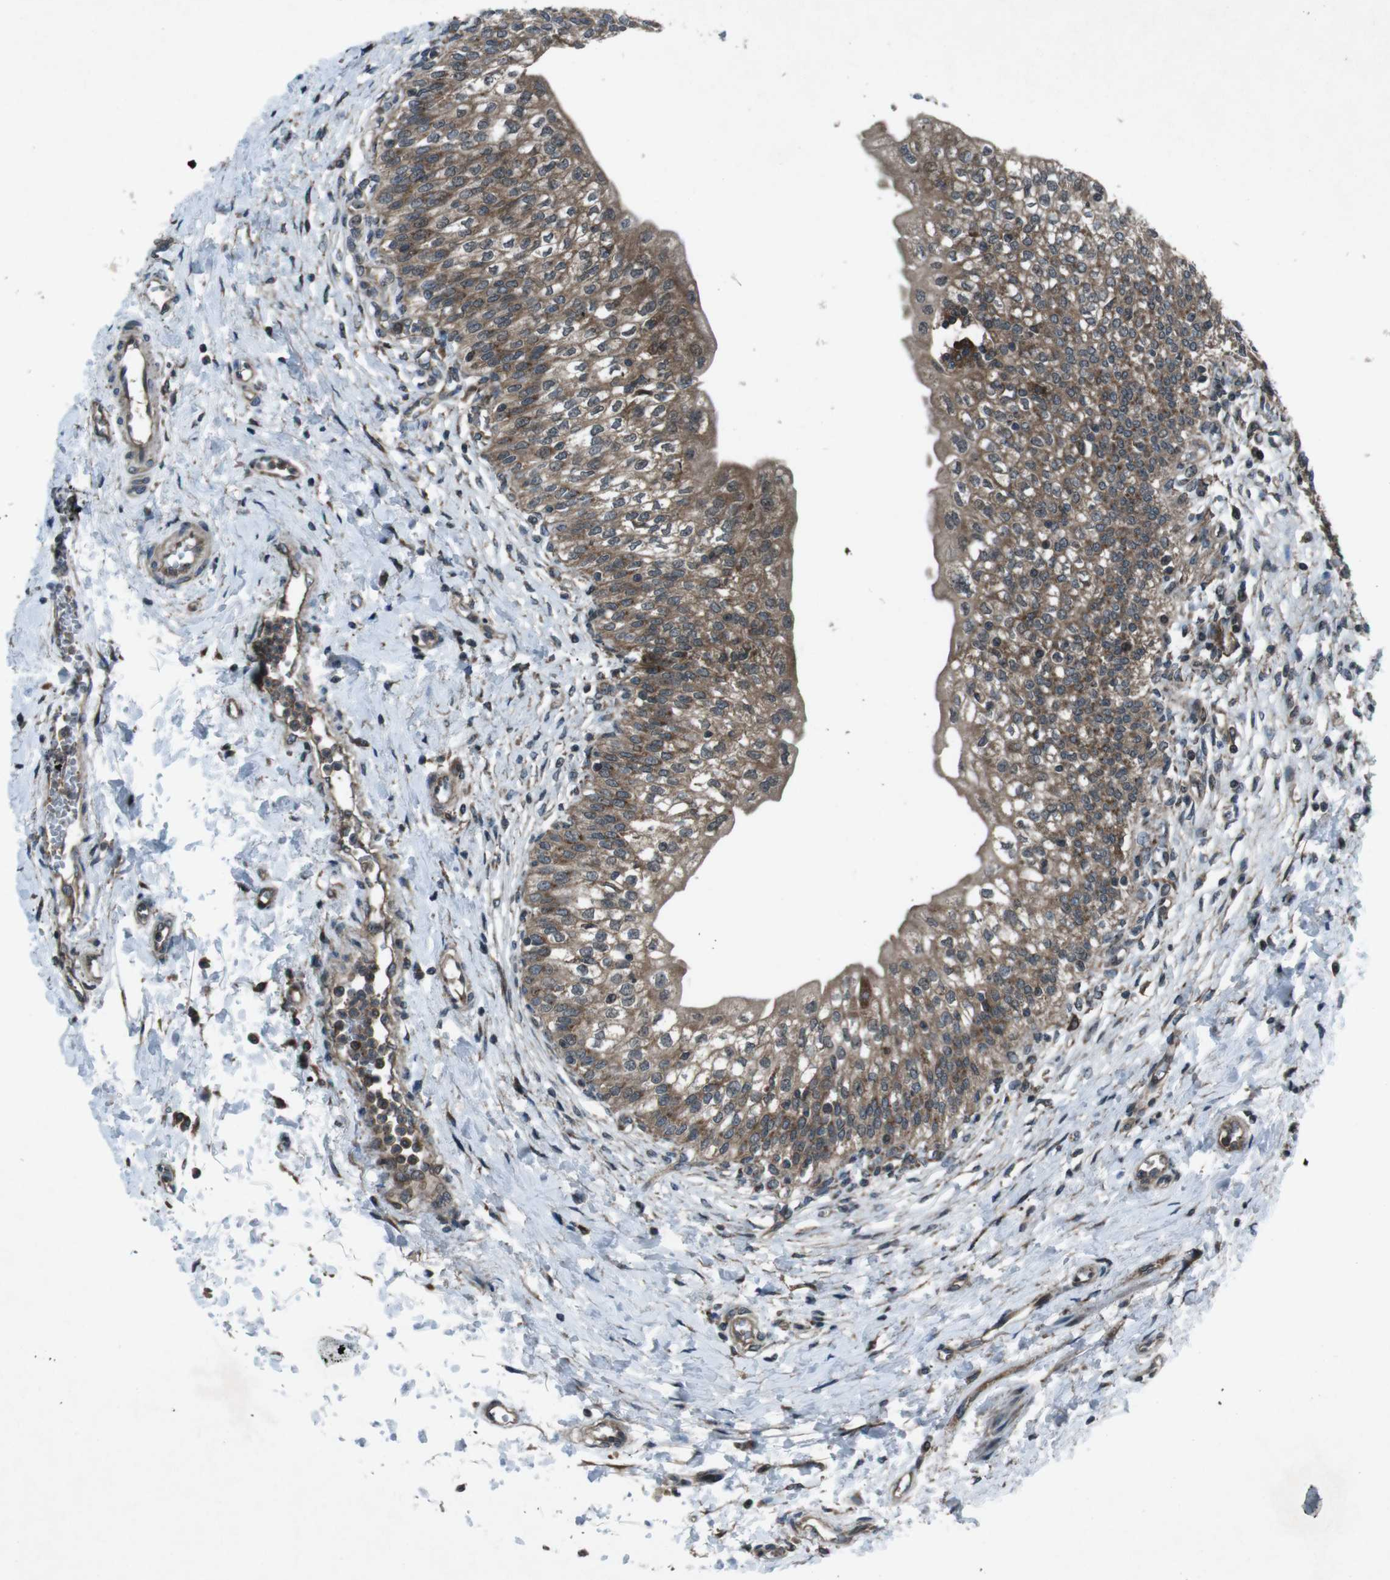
{"staining": {"intensity": "strong", "quantity": ">75%", "location": "cytoplasmic/membranous"}, "tissue": "urinary bladder", "cell_type": "Urothelial cells", "image_type": "normal", "snomed": [{"axis": "morphology", "description": "Normal tissue, NOS"}, {"axis": "topography", "description": "Urinary bladder"}], "caption": "Immunohistochemistry of normal human urinary bladder demonstrates high levels of strong cytoplasmic/membranous staining in approximately >75% of urothelial cells.", "gene": "SLC27A4", "patient": {"sex": "male", "age": 55}}